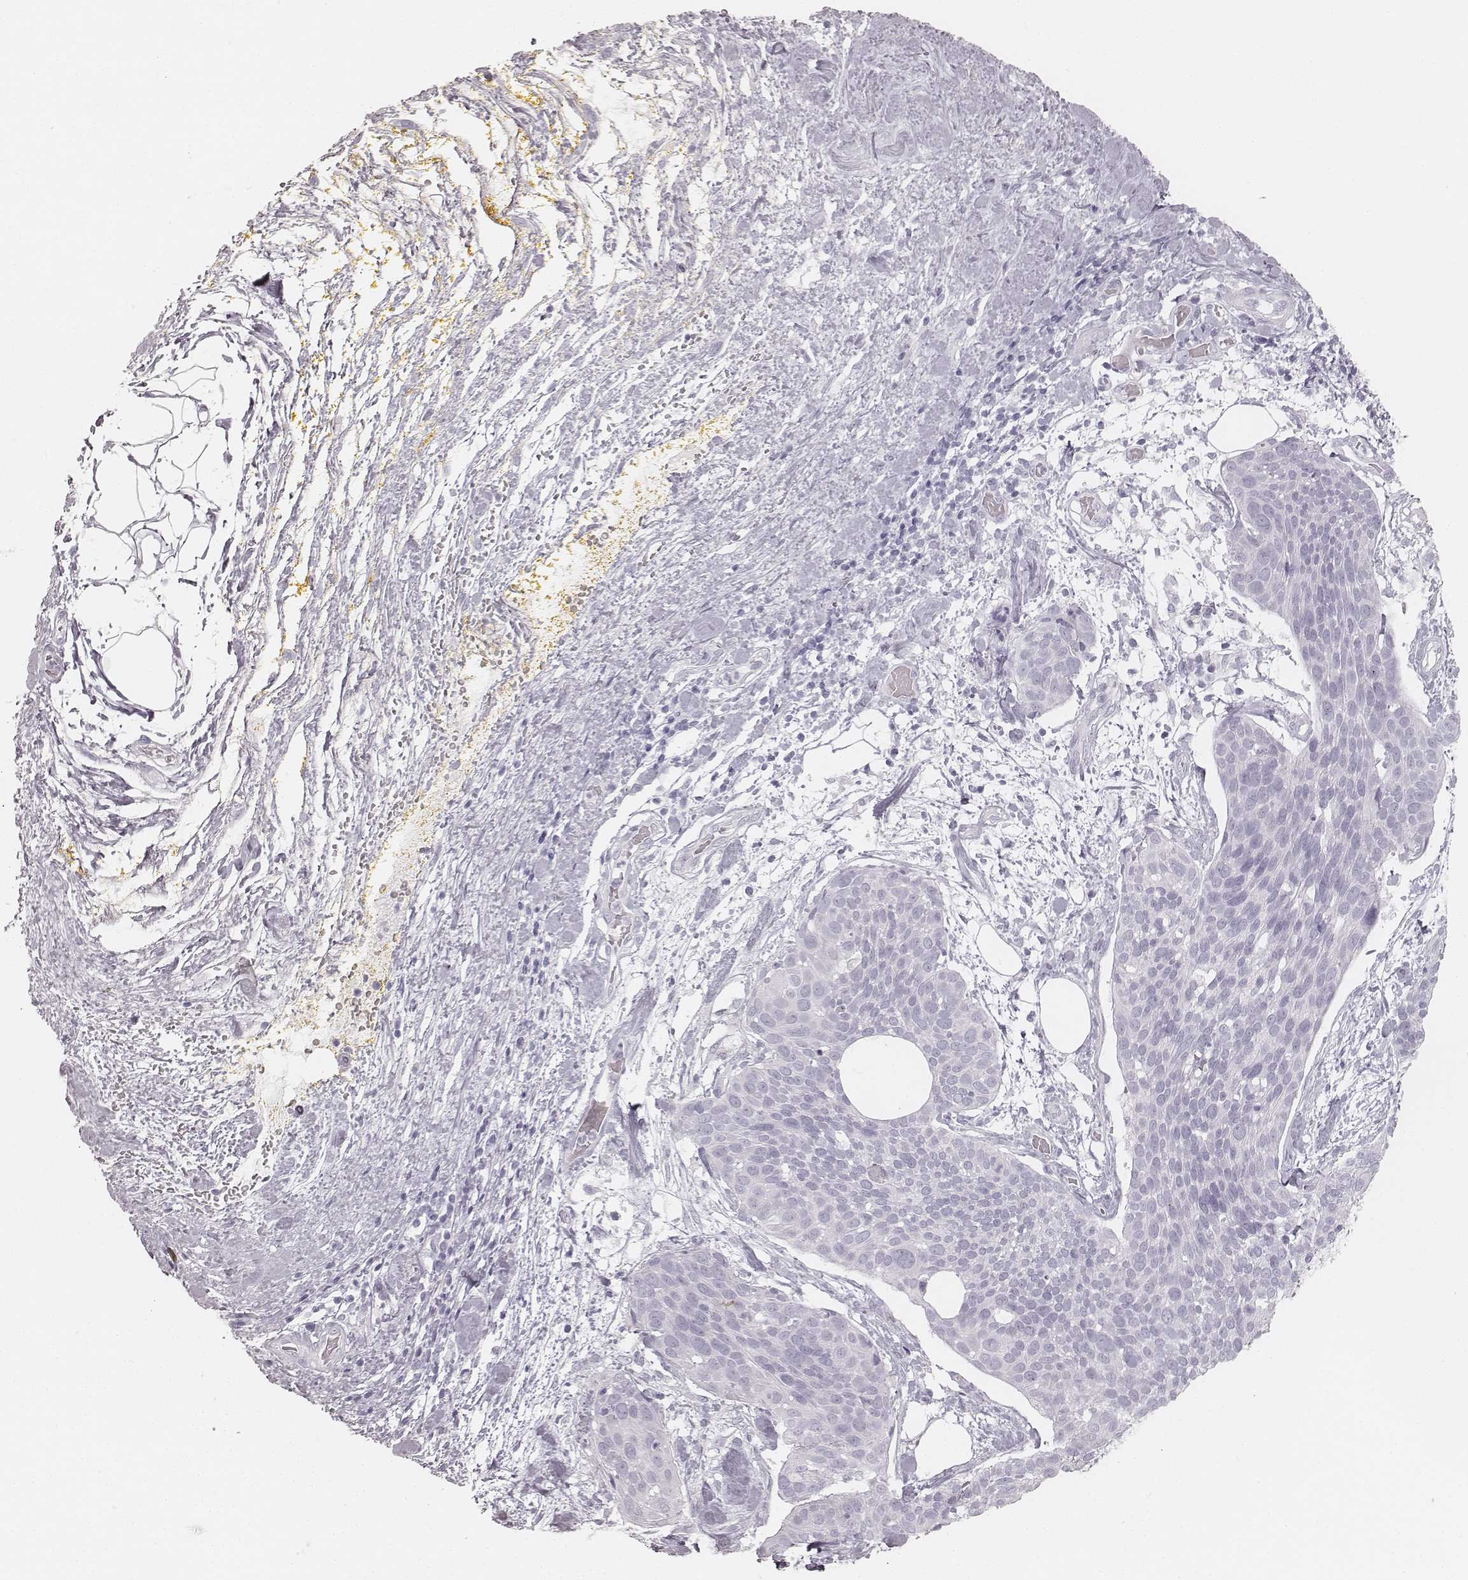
{"staining": {"intensity": "negative", "quantity": "none", "location": "none"}, "tissue": "cervical cancer", "cell_type": "Tumor cells", "image_type": "cancer", "snomed": [{"axis": "morphology", "description": "Squamous cell carcinoma, NOS"}, {"axis": "topography", "description": "Cervix"}], "caption": "The micrograph displays no staining of tumor cells in cervical cancer.", "gene": "KRT34", "patient": {"sex": "female", "age": 39}}